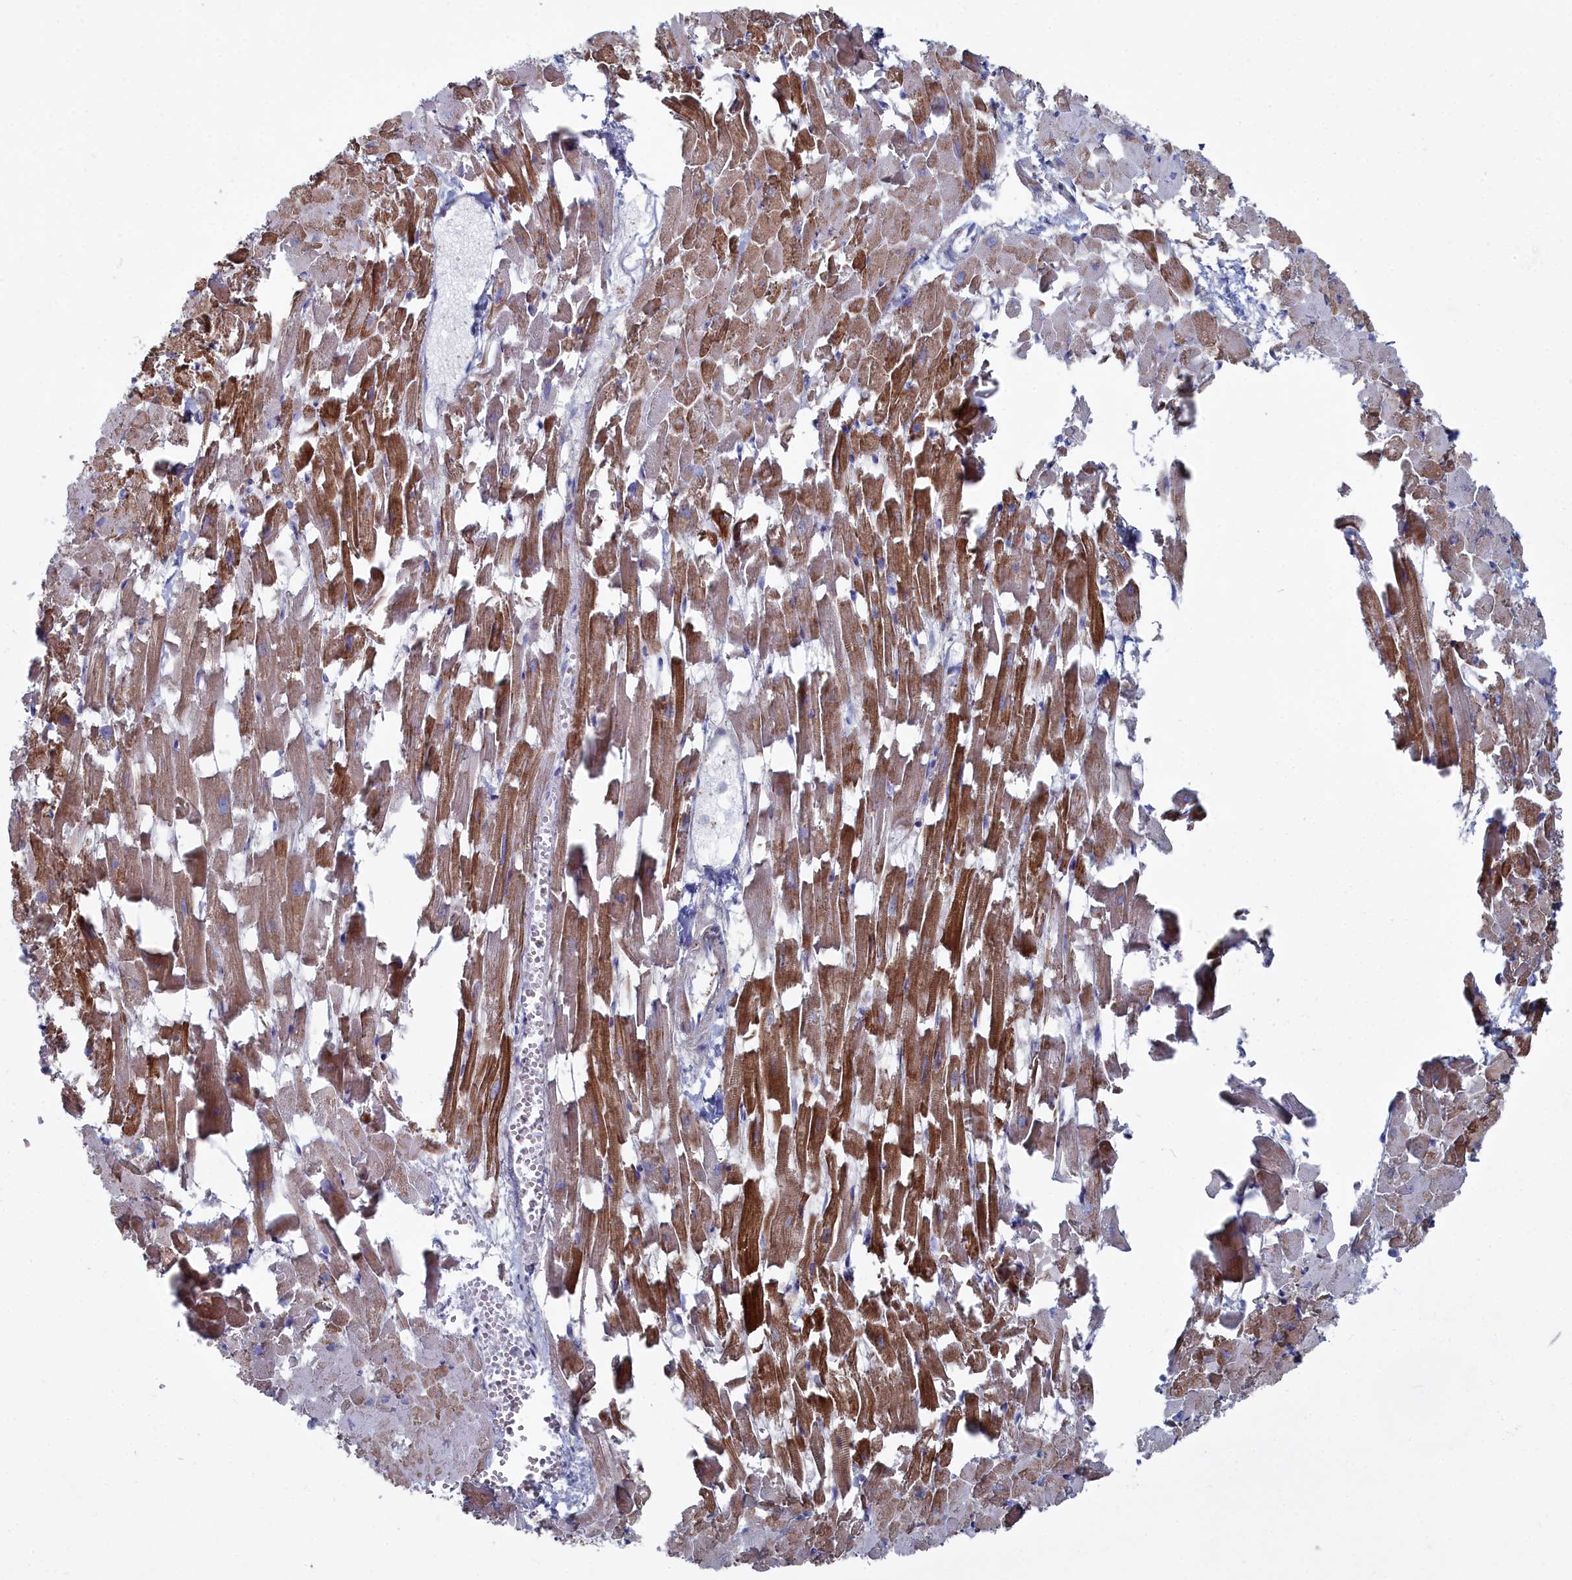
{"staining": {"intensity": "strong", "quantity": ">75%", "location": "cytoplasmic/membranous"}, "tissue": "heart muscle", "cell_type": "Cardiomyocytes", "image_type": "normal", "snomed": [{"axis": "morphology", "description": "Normal tissue, NOS"}, {"axis": "topography", "description": "Heart"}], "caption": "Benign heart muscle shows strong cytoplasmic/membranous expression in approximately >75% of cardiomyocytes, visualized by immunohistochemistry. (DAB IHC, brown staining for protein, blue staining for nuclei).", "gene": "SHISAL2A", "patient": {"sex": "female", "age": 64}}